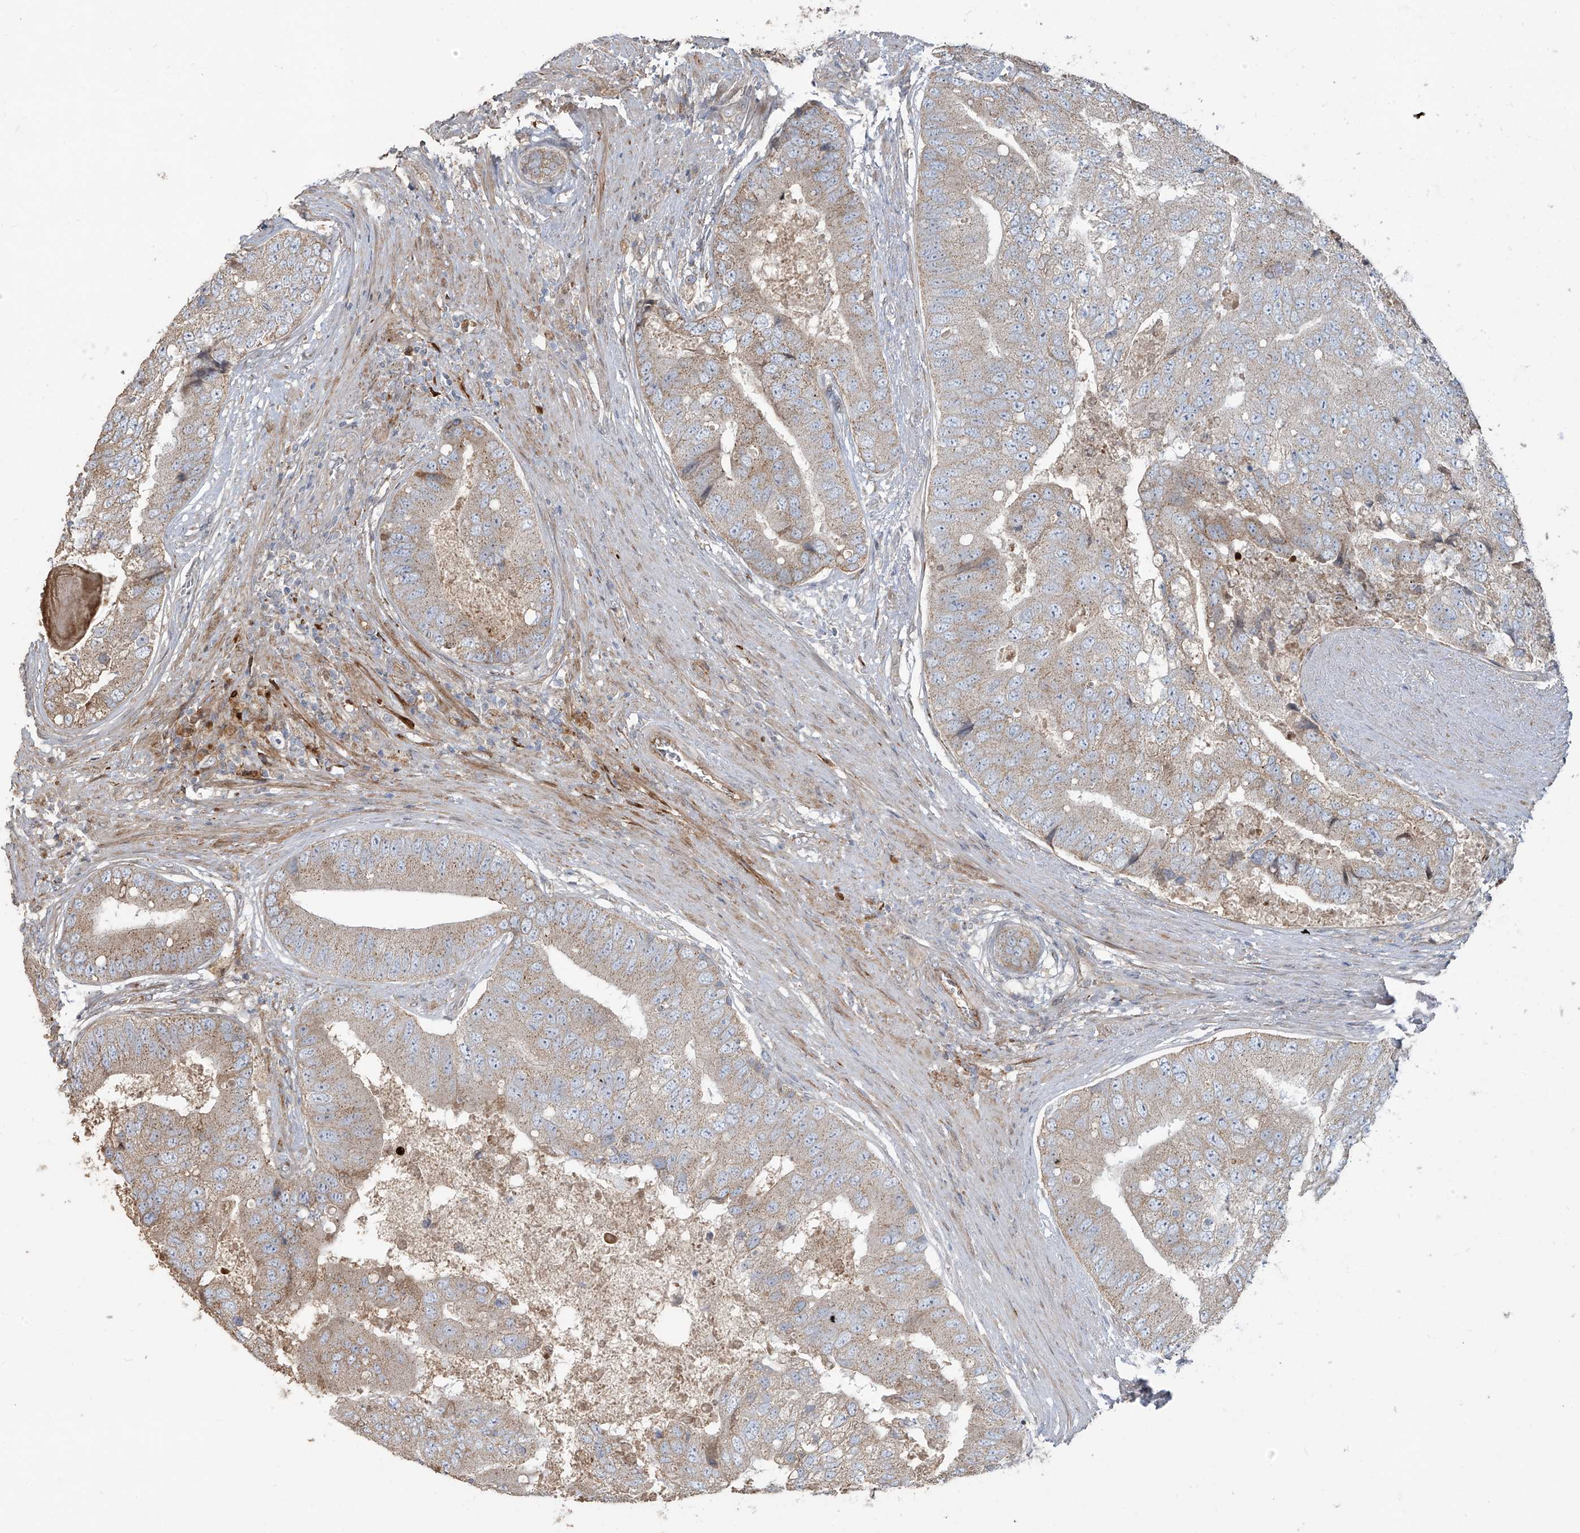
{"staining": {"intensity": "weak", "quantity": ">75%", "location": "cytoplasmic/membranous"}, "tissue": "prostate cancer", "cell_type": "Tumor cells", "image_type": "cancer", "snomed": [{"axis": "morphology", "description": "Adenocarcinoma, High grade"}, {"axis": "topography", "description": "Prostate"}], "caption": "Immunohistochemical staining of human prostate cancer exhibits weak cytoplasmic/membranous protein positivity in approximately >75% of tumor cells.", "gene": "ABTB1", "patient": {"sex": "male", "age": 70}}